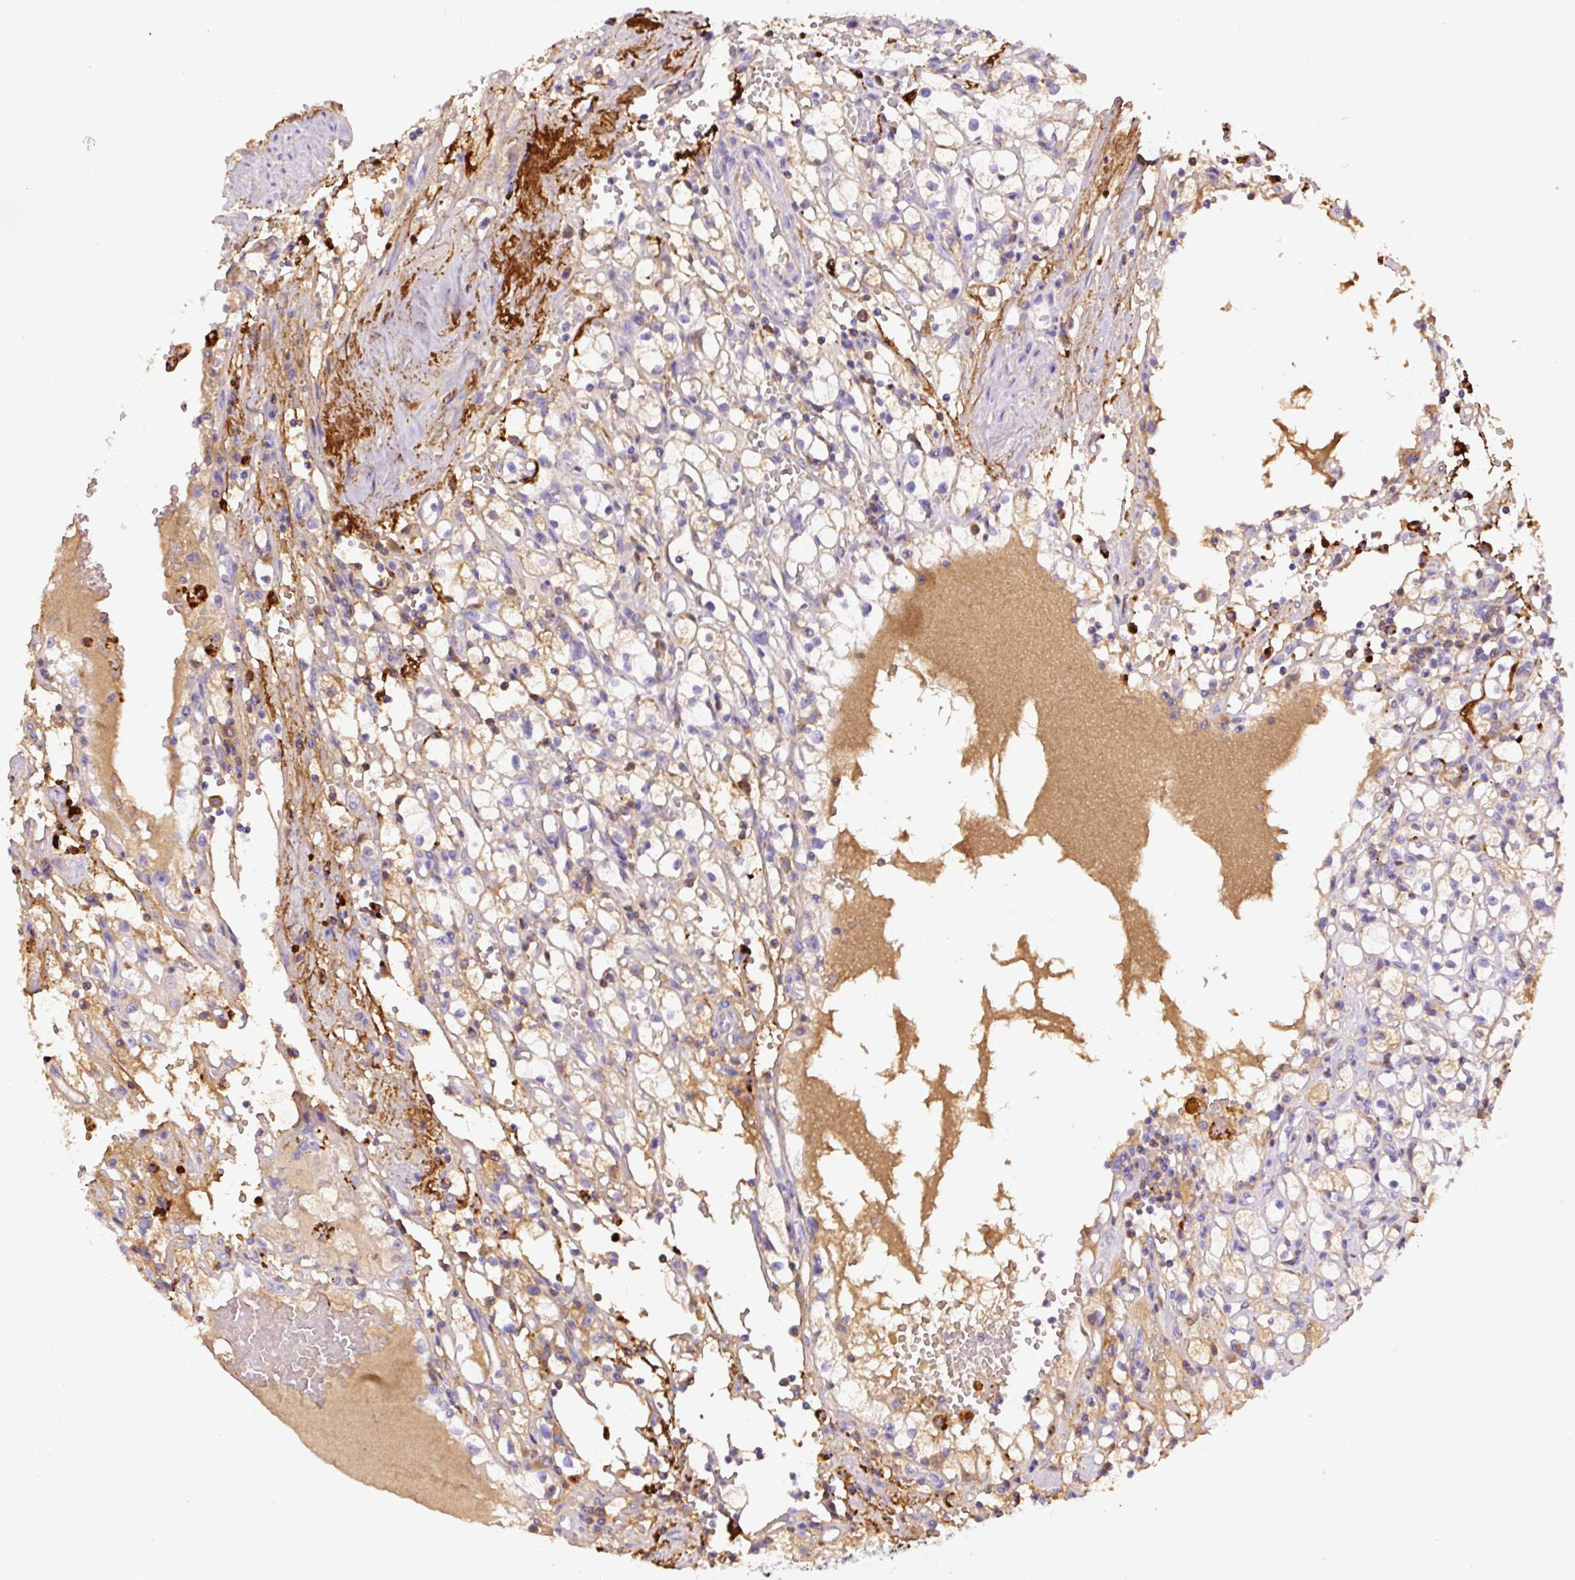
{"staining": {"intensity": "negative", "quantity": "none", "location": "none"}, "tissue": "renal cancer", "cell_type": "Tumor cells", "image_type": "cancer", "snomed": [{"axis": "morphology", "description": "Adenocarcinoma, NOS"}, {"axis": "topography", "description": "Kidney"}], "caption": "Immunohistochemistry of human adenocarcinoma (renal) shows no expression in tumor cells.", "gene": "APCS", "patient": {"sex": "male", "age": 56}}